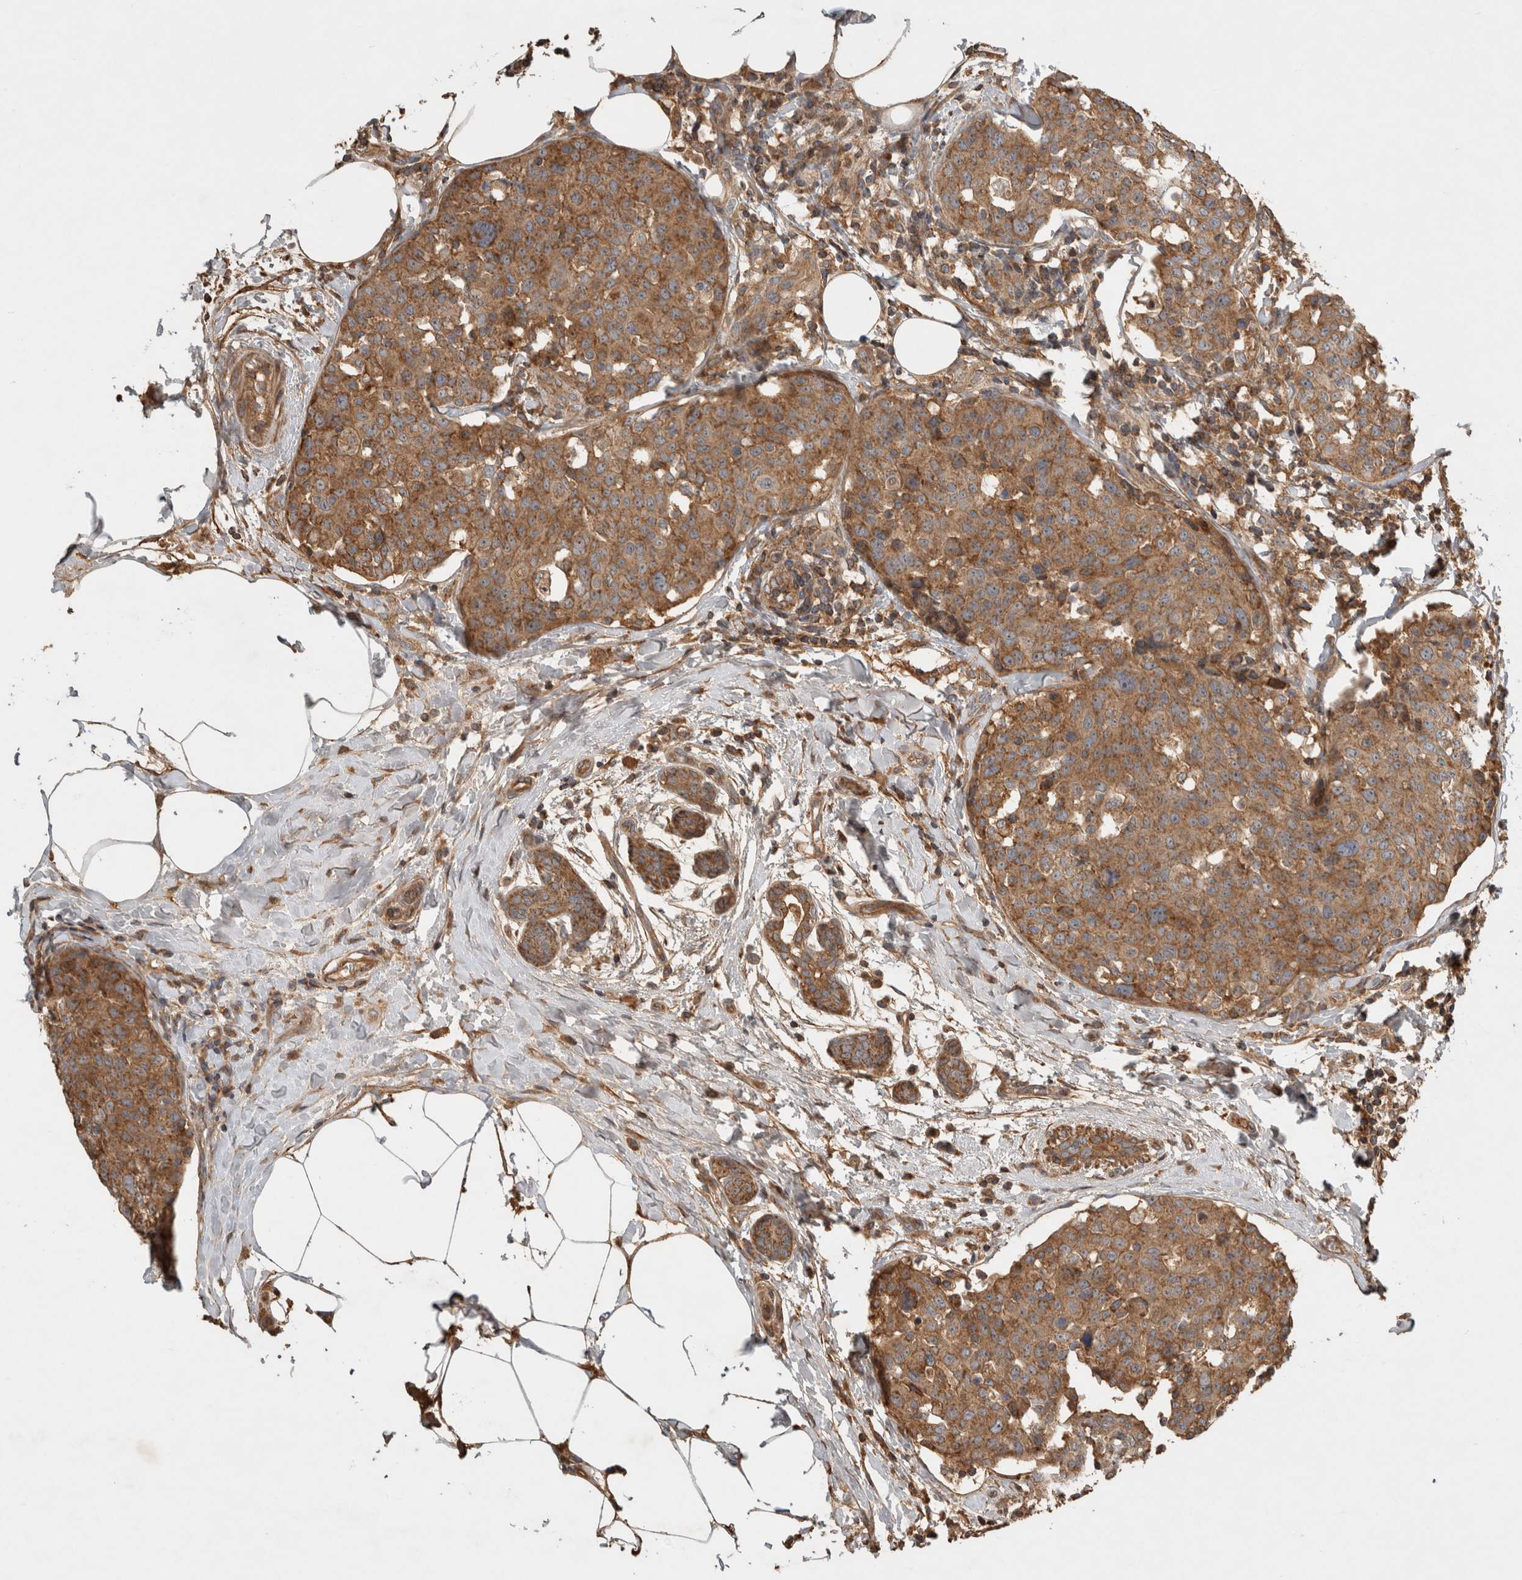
{"staining": {"intensity": "moderate", "quantity": ">75%", "location": "cytoplasmic/membranous"}, "tissue": "breast cancer", "cell_type": "Tumor cells", "image_type": "cancer", "snomed": [{"axis": "morphology", "description": "Normal tissue, NOS"}, {"axis": "morphology", "description": "Duct carcinoma"}, {"axis": "topography", "description": "Breast"}], "caption": "This is an image of IHC staining of breast infiltrating ductal carcinoma, which shows moderate positivity in the cytoplasmic/membranous of tumor cells.", "gene": "SERAC1", "patient": {"sex": "female", "age": 37}}